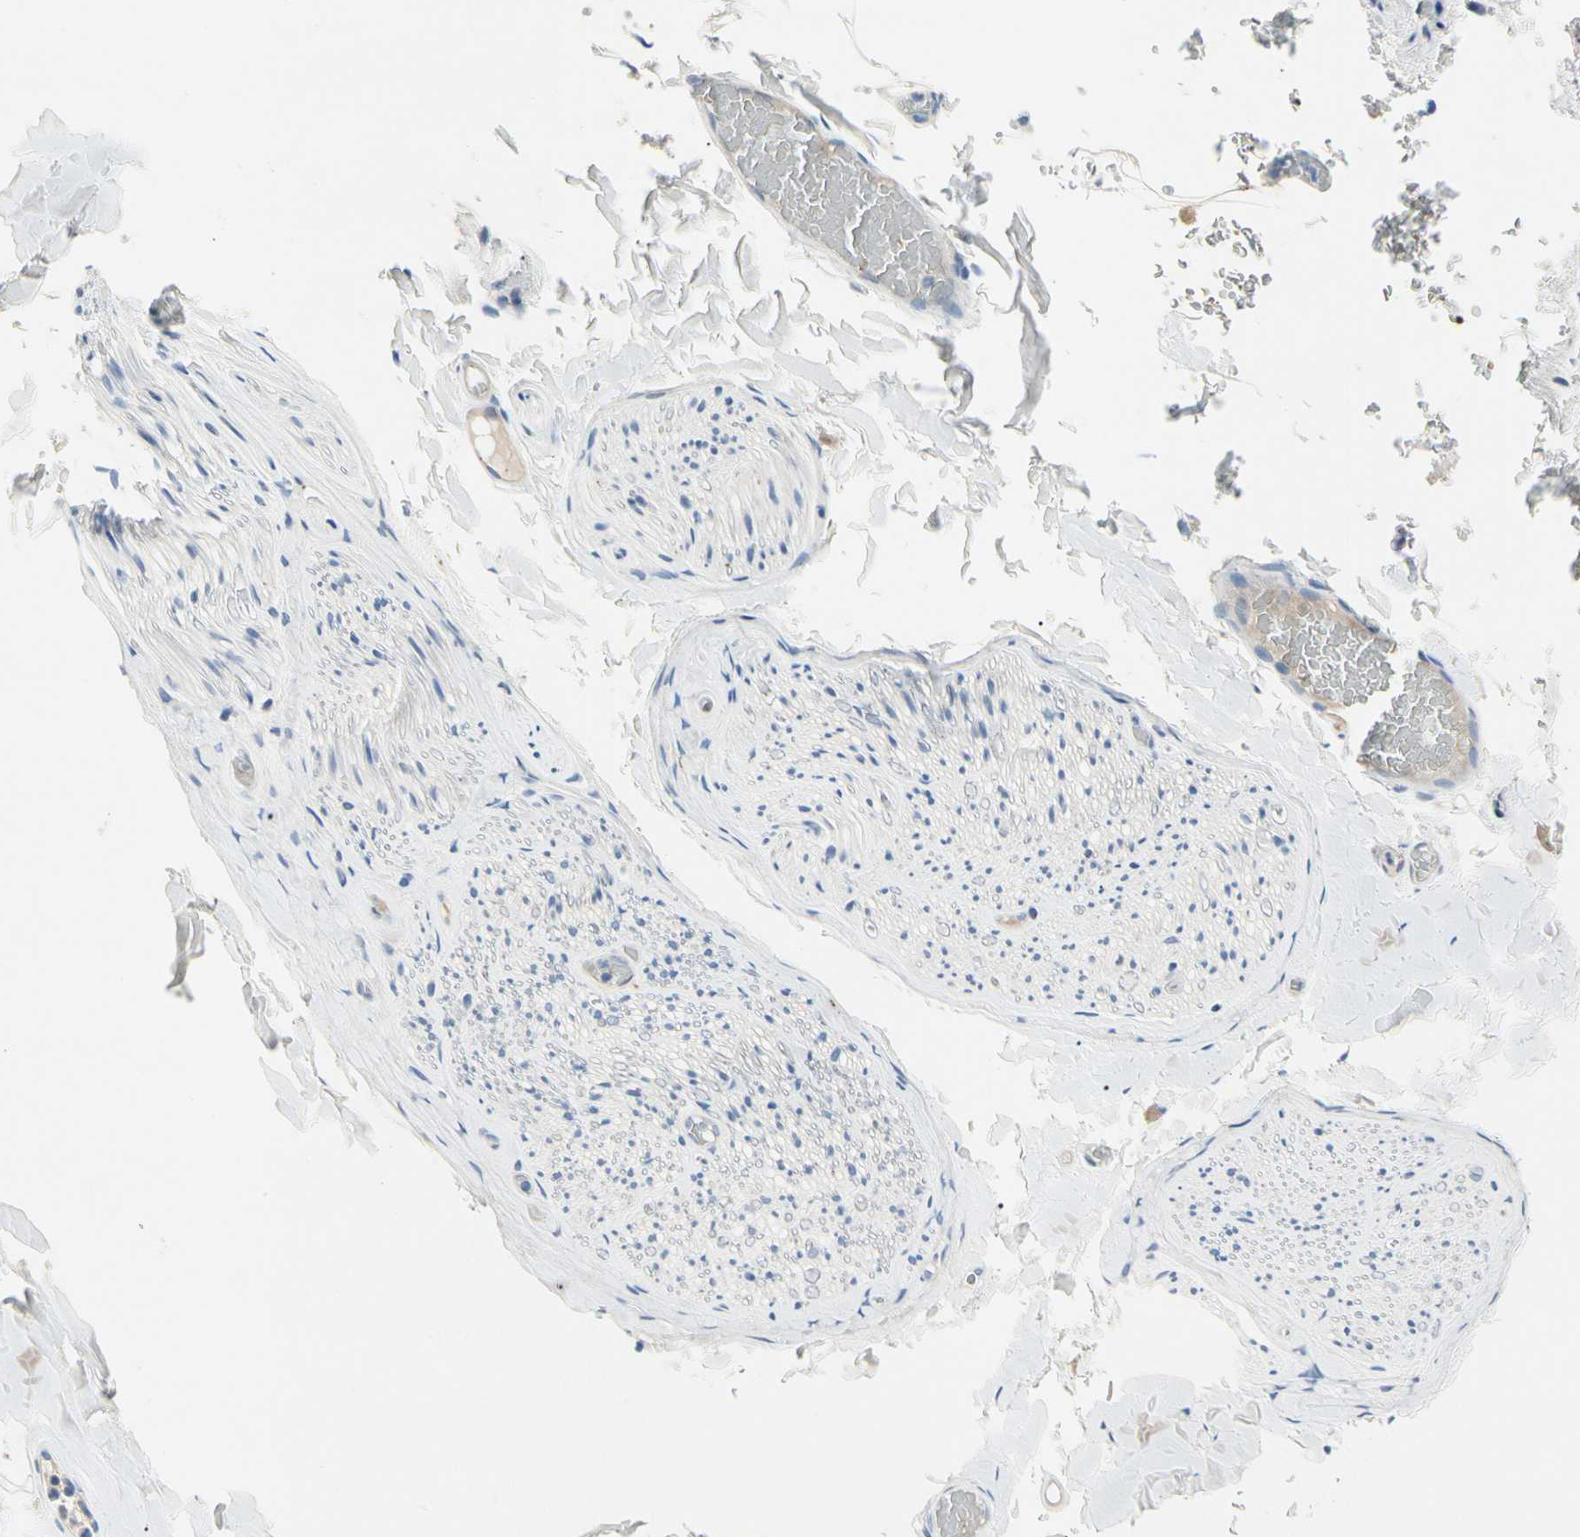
{"staining": {"intensity": "negative", "quantity": "none", "location": "none"}, "tissue": "adipose tissue", "cell_type": "Adipocytes", "image_type": "normal", "snomed": [{"axis": "morphology", "description": "Normal tissue, NOS"}, {"axis": "topography", "description": "Peripheral nerve tissue"}], "caption": "This is an immunohistochemistry (IHC) image of normal adipose tissue. There is no positivity in adipocytes.", "gene": "RETSAT", "patient": {"sex": "male", "age": 70}}